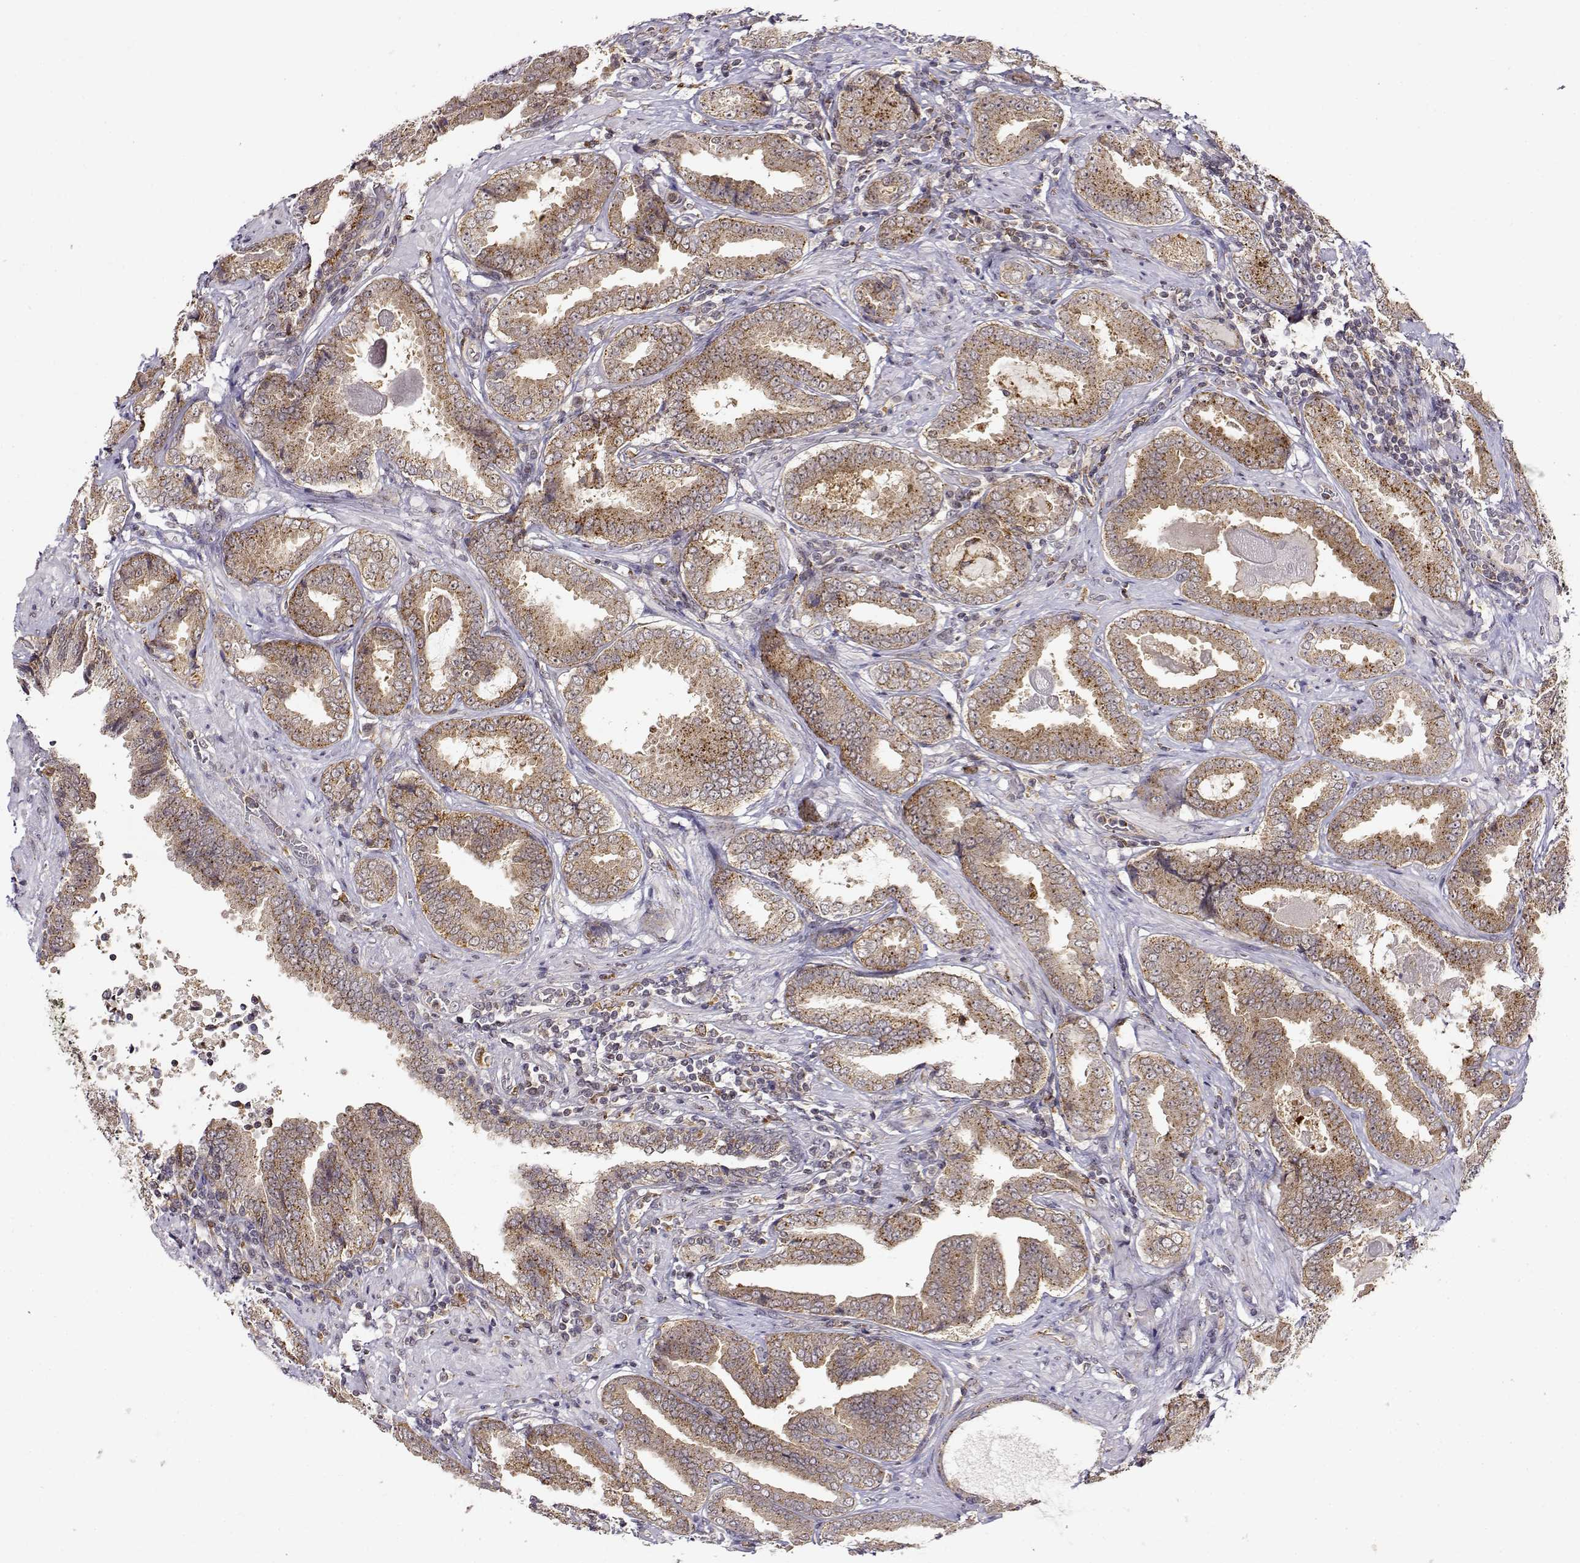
{"staining": {"intensity": "moderate", "quantity": ">75%", "location": "cytoplasmic/membranous"}, "tissue": "prostate cancer", "cell_type": "Tumor cells", "image_type": "cancer", "snomed": [{"axis": "morphology", "description": "Adenocarcinoma, NOS"}, {"axis": "topography", "description": "Prostate"}], "caption": "Tumor cells reveal medium levels of moderate cytoplasmic/membranous positivity in approximately >75% of cells in human prostate adenocarcinoma.", "gene": "RNF13", "patient": {"sex": "male", "age": 64}}